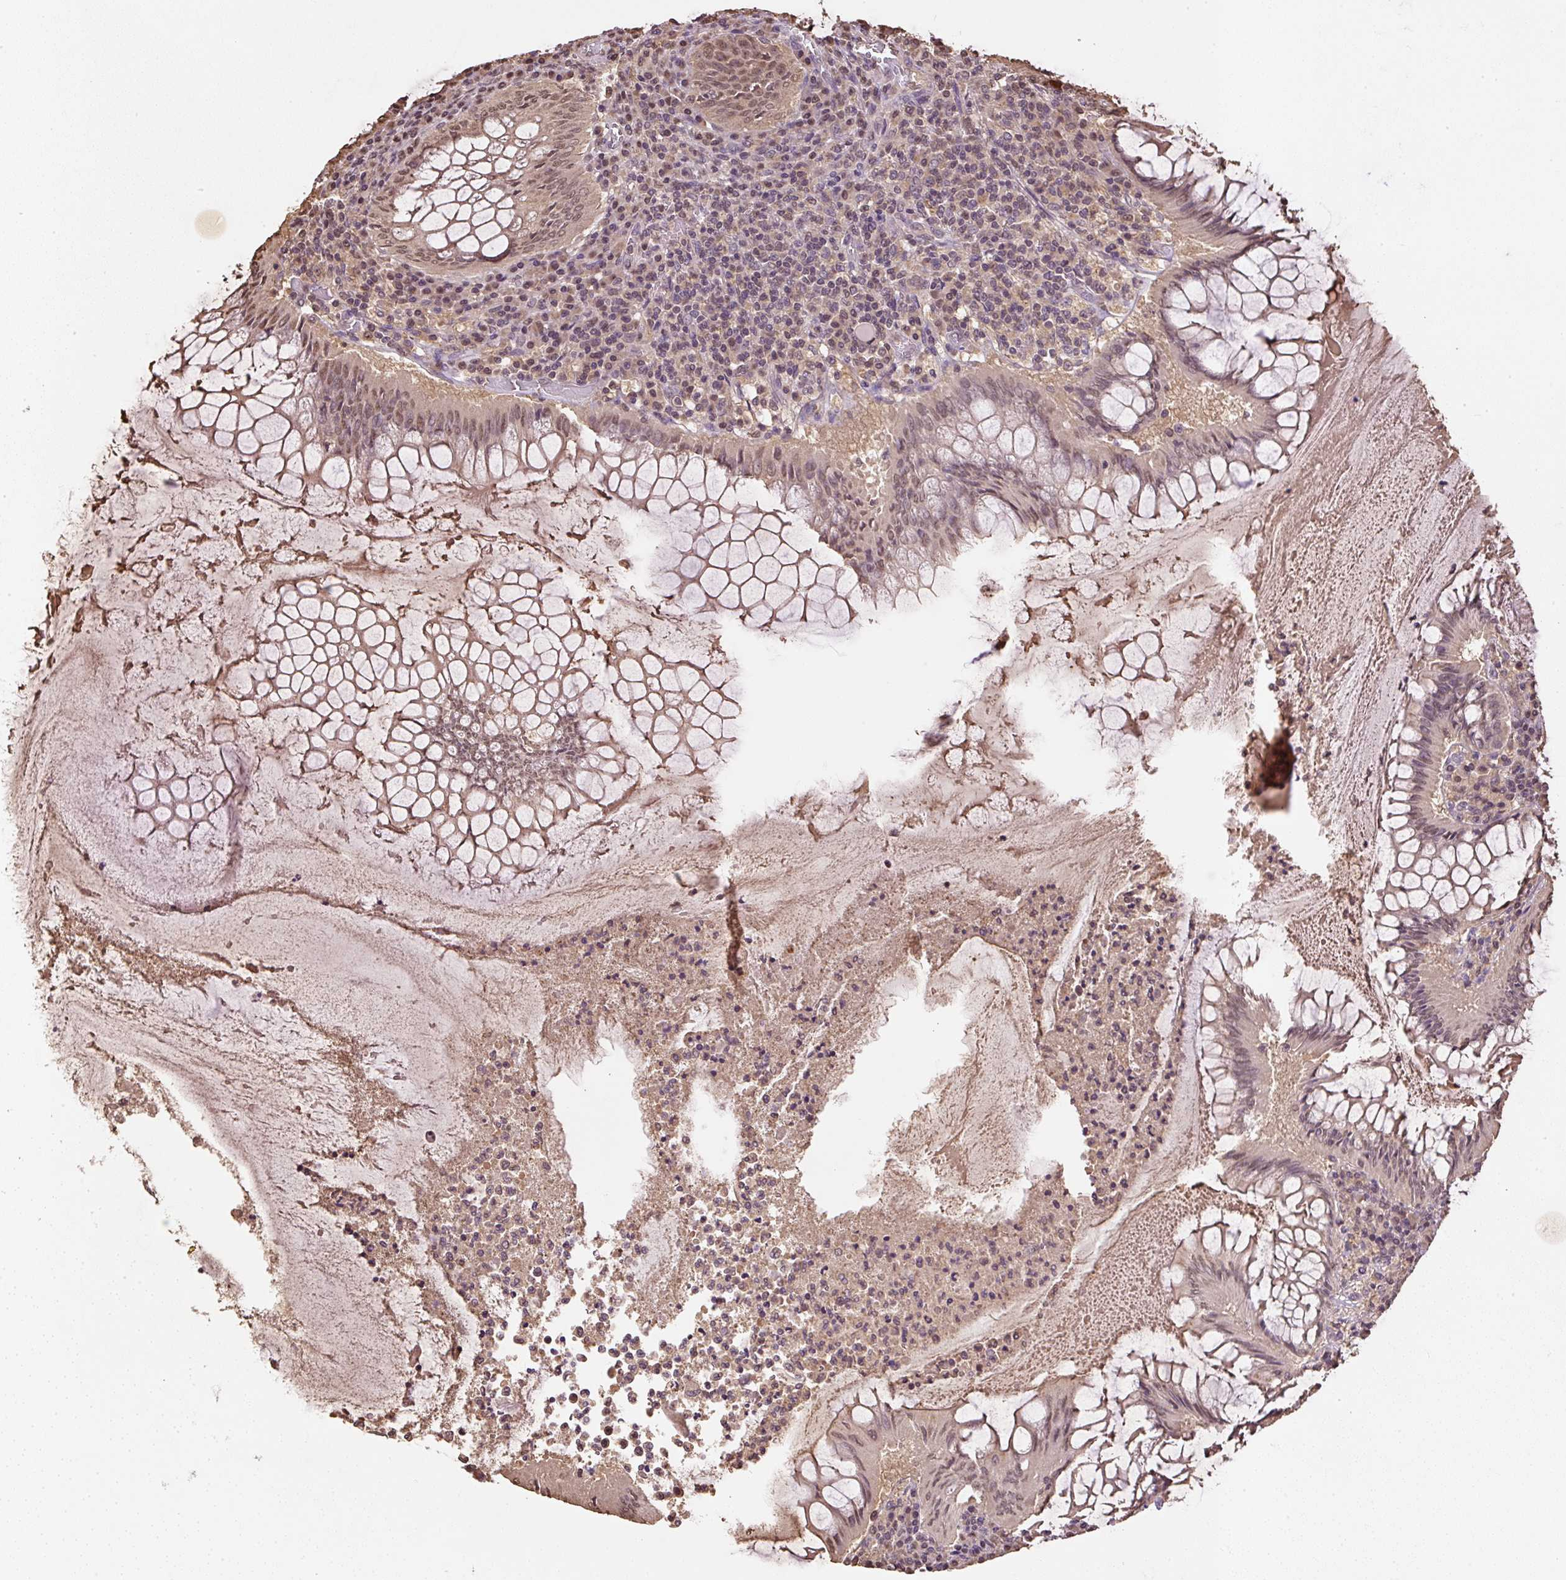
{"staining": {"intensity": "weak", "quantity": ">75%", "location": "cytoplasmic/membranous,nuclear"}, "tissue": "colorectal cancer", "cell_type": "Tumor cells", "image_type": "cancer", "snomed": [{"axis": "morphology", "description": "Adenocarcinoma, NOS"}, {"axis": "topography", "description": "Colon"}], "caption": "Protein analysis of colorectal adenocarcinoma tissue exhibits weak cytoplasmic/membranous and nuclear positivity in about >75% of tumor cells. Using DAB (brown) and hematoxylin (blue) stains, captured at high magnification using brightfield microscopy.", "gene": "TMEM170B", "patient": {"sex": "male", "age": 67}}